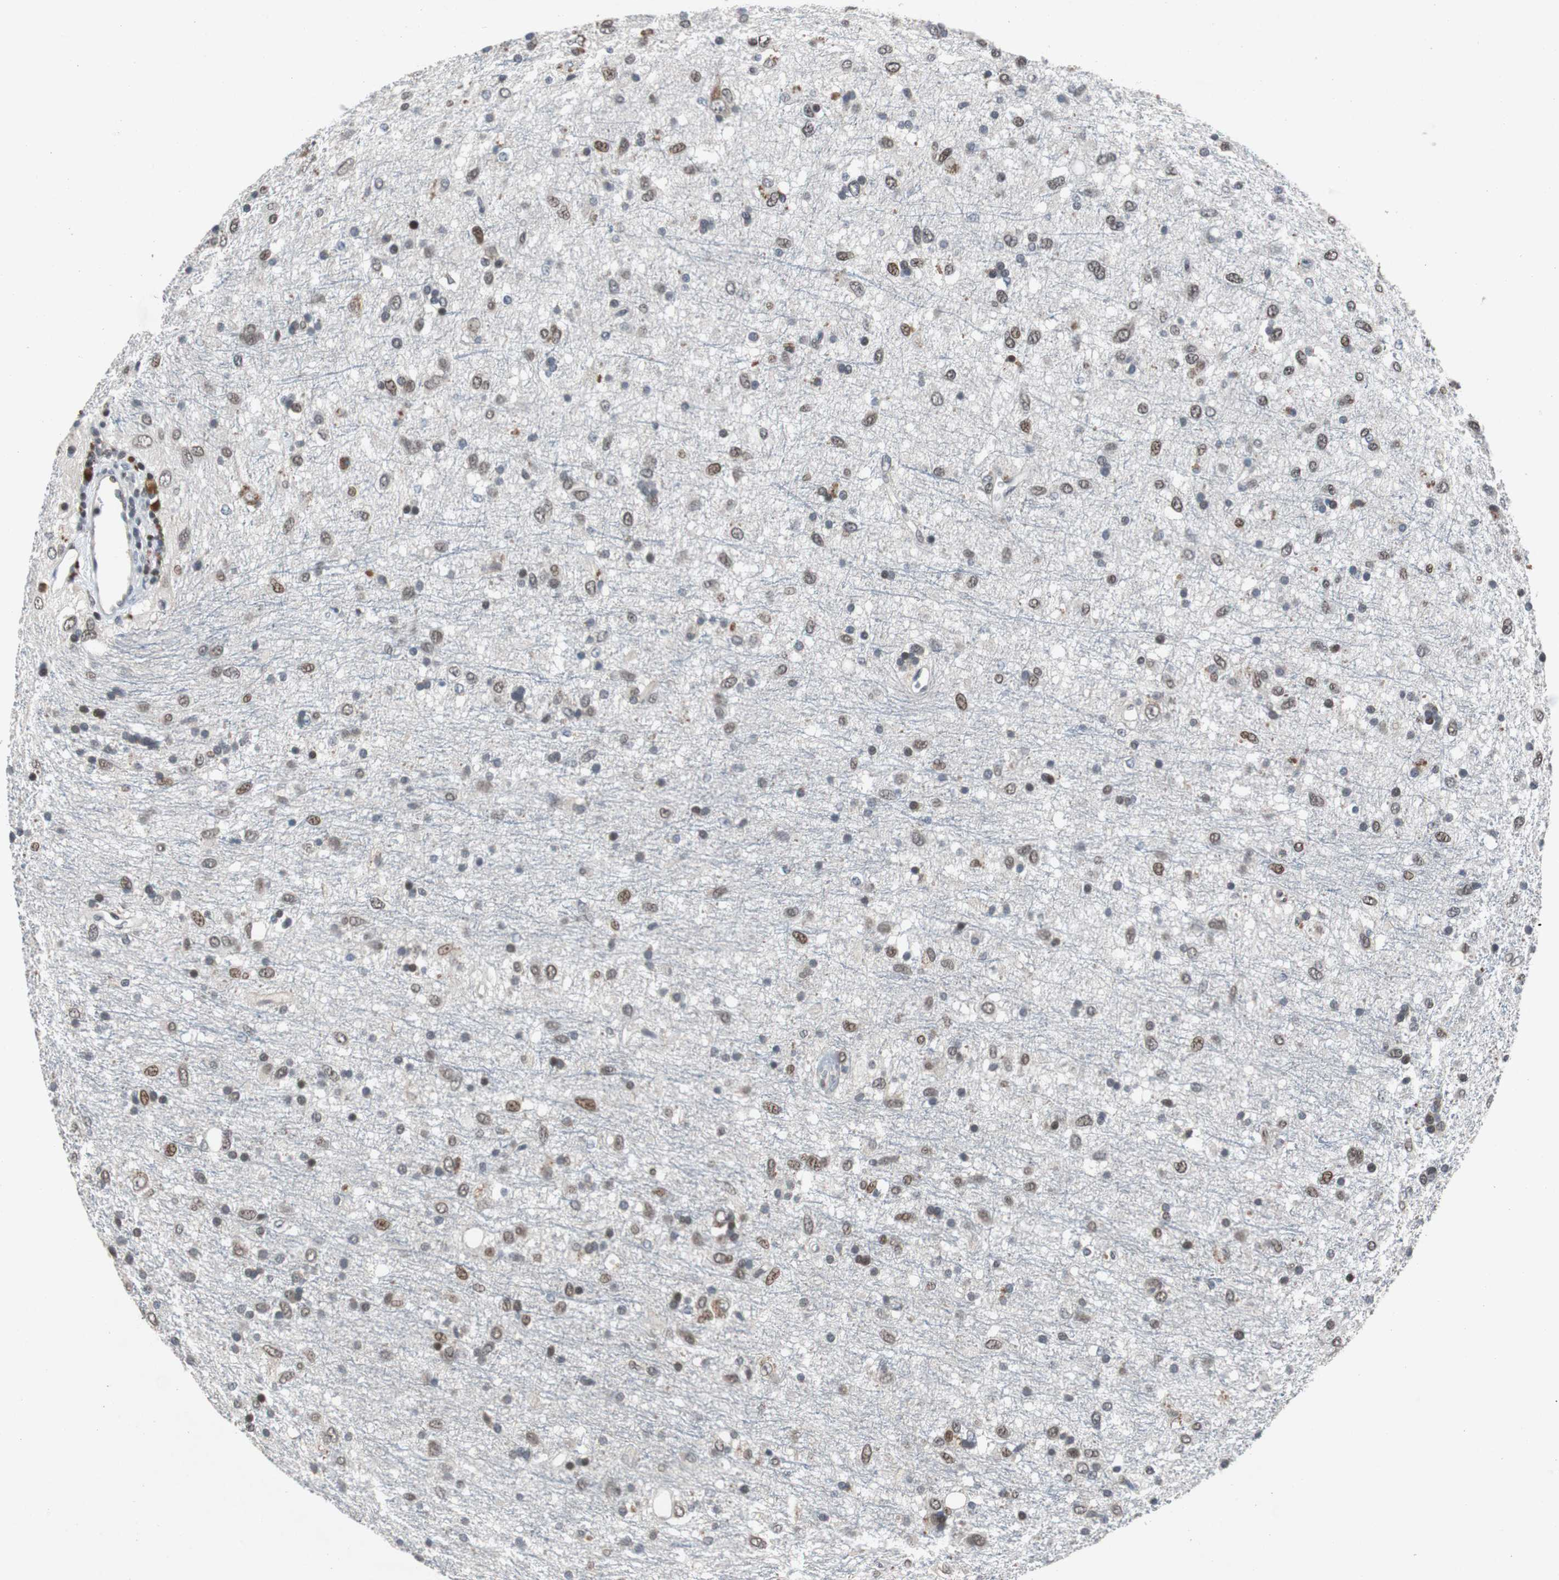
{"staining": {"intensity": "strong", "quantity": "25%-75%", "location": "nuclear"}, "tissue": "glioma", "cell_type": "Tumor cells", "image_type": "cancer", "snomed": [{"axis": "morphology", "description": "Glioma, malignant, Low grade"}, {"axis": "topography", "description": "Brain"}], "caption": "Low-grade glioma (malignant) stained for a protein (brown) reveals strong nuclear positive expression in approximately 25%-75% of tumor cells.", "gene": "TP63", "patient": {"sex": "male", "age": 77}}